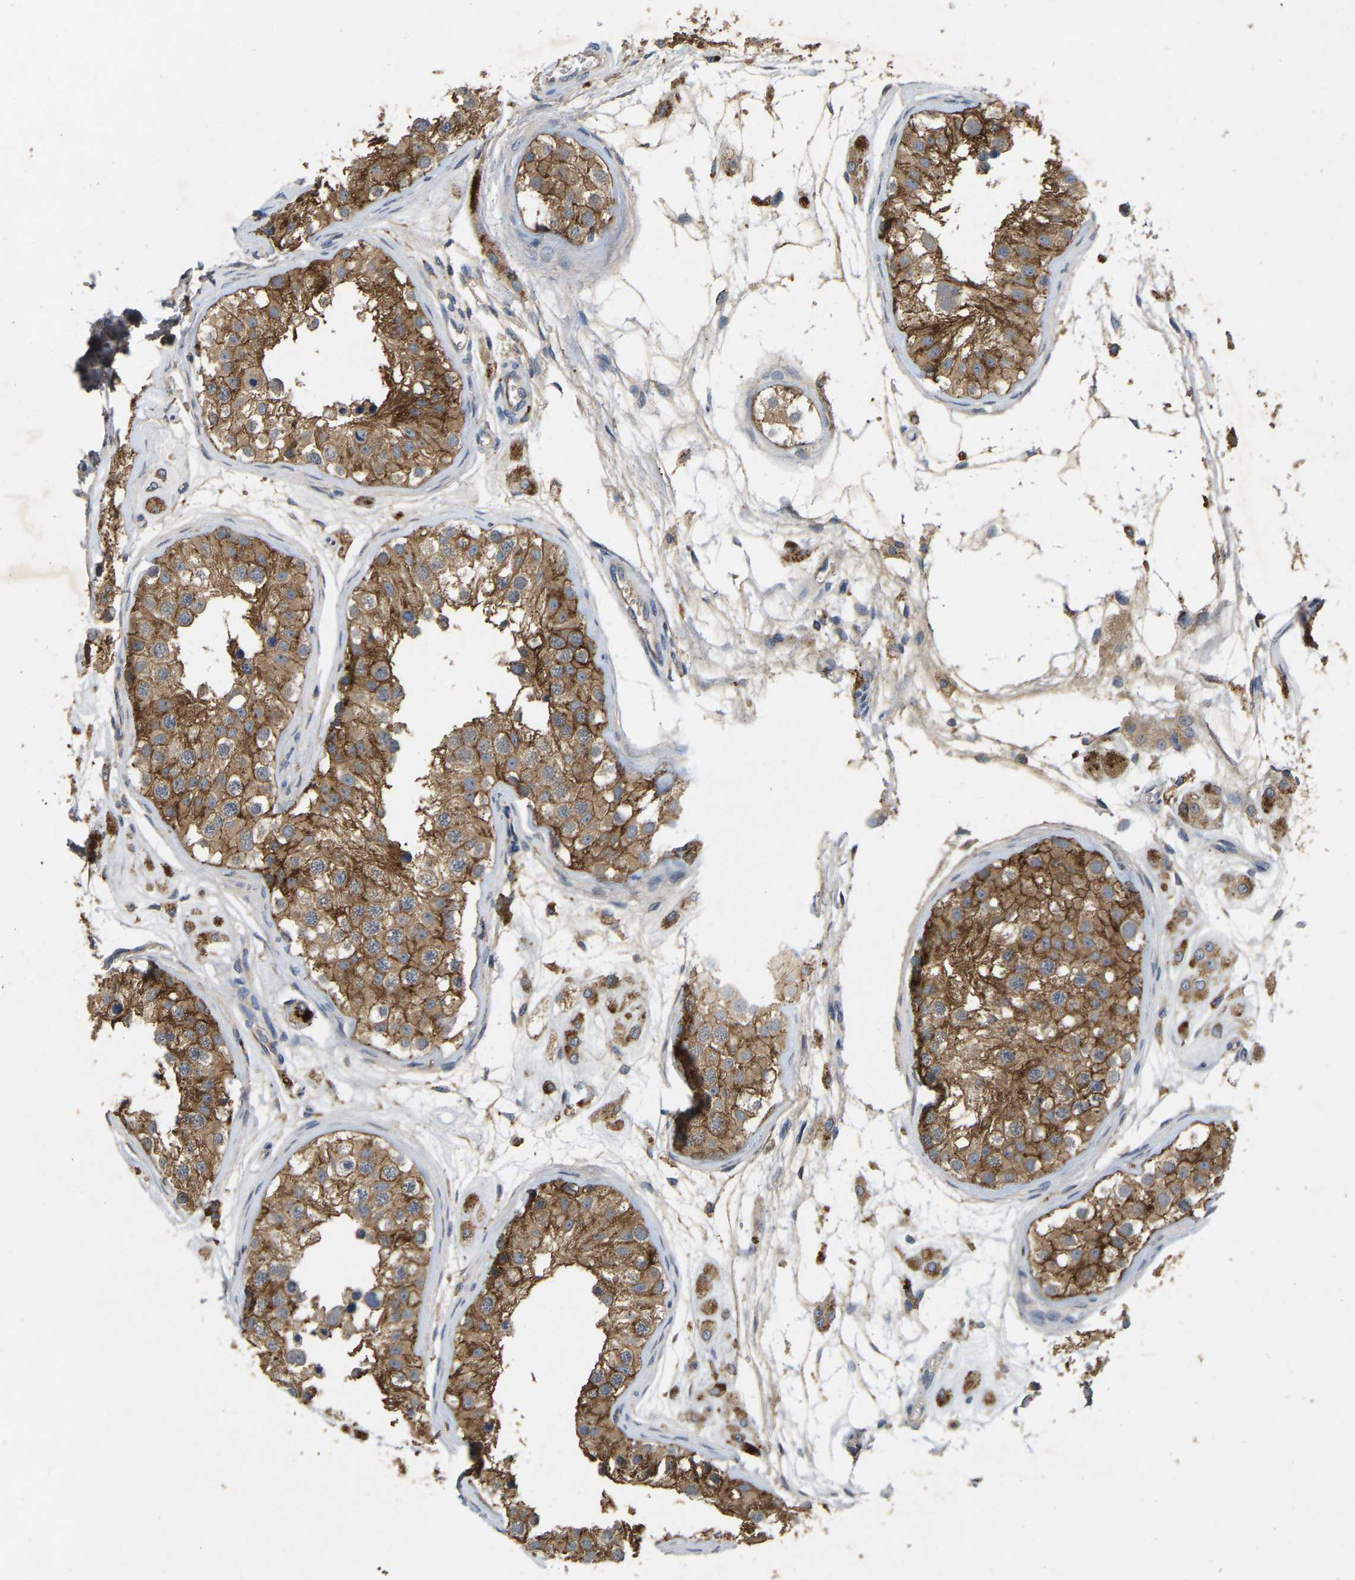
{"staining": {"intensity": "moderate", "quantity": ">75%", "location": "cytoplasmic/membranous"}, "tissue": "testis", "cell_type": "Cells in seminiferous ducts", "image_type": "normal", "snomed": [{"axis": "morphology", "description": "Normal tissue, NOS"}, {"axis": "morphology", "description": "Adenocarcinoma, metastatic, NOS"}, {"axis": "topography", "description": "Testis"}], "caption": "This photomicrograph reveals unremarkable testis stained with IHC to label a protein in brown. The cytoplasmic/membranous of cells in seminiferous ducts show moderate positivity for the protein. Nuclei are counter-stained blue.", "gene": "LPAR2", "patient": {"sex": "male", "age": 26}}